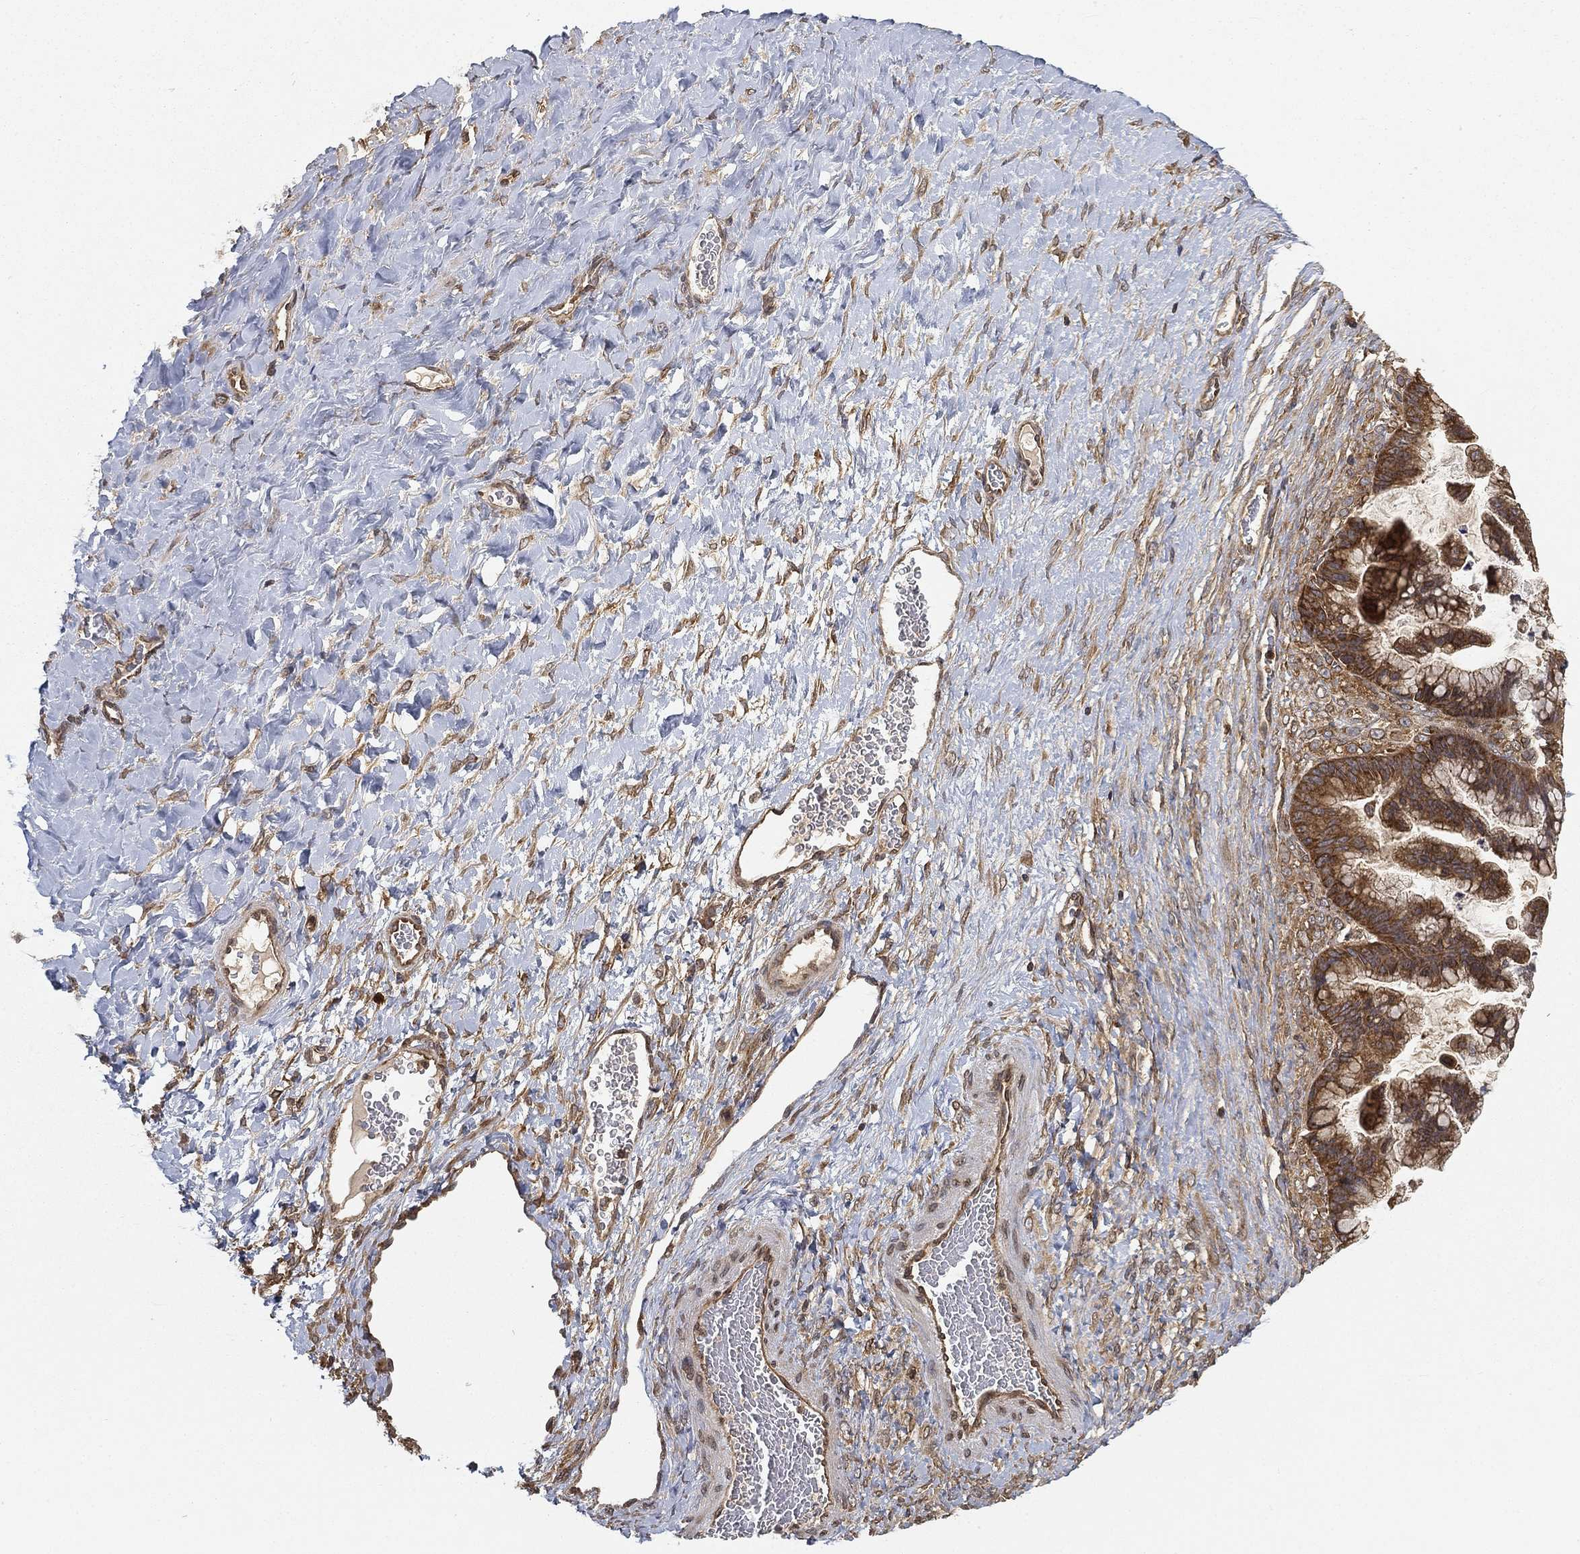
{"staining": {"intensity": "strong", "quantity": ">75%", "location": "cytoplasmic/membranous"}, "tissue": "ovarian cancer", "cell_type": "Tumor cells", "image_type": "cancer", "snomed": [{"axis": "morphology", "description": "Cystadenocarcinoma, mucinous, NOS"}, {"axis": "topography", "description": "Ovary"}], "caption": "There is high levels of strong cytoplasmic/membranous staining in tumor cells of ovarian cancer, as demonstrated by immunohistochemical staining (brown color).", "gene": "UBA5", "patient": {"sex": "female", "age": 67}}